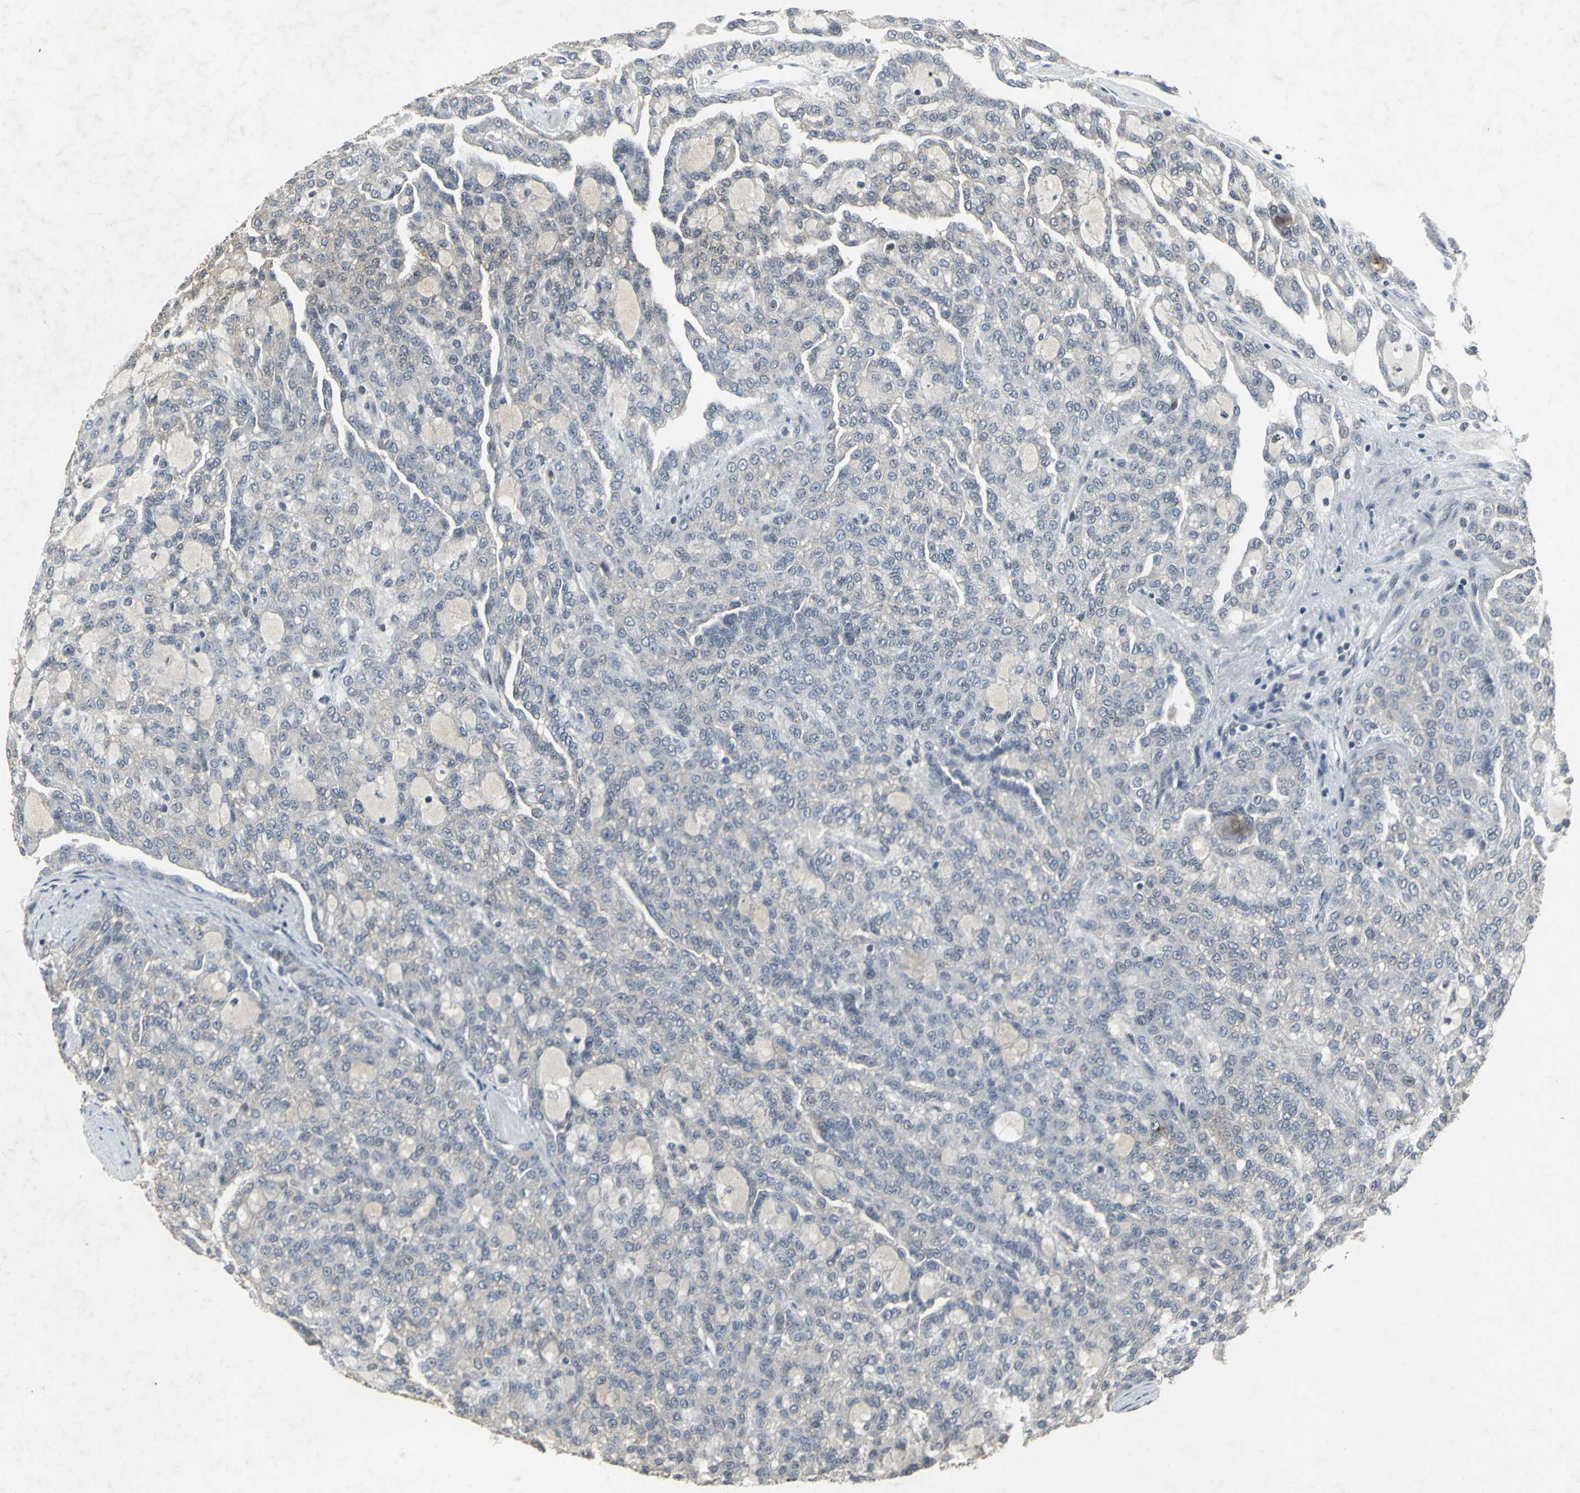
{"staining": {"intensity": "negative", "quantity": "none", "location": "none"}, "tissue": "renal cancer", "cell_type": "Tumor cells", "image_type": "cancer", "snomed": [{"axis": "morphology", "description": "Adenocarcinoma, NOS"}, {"axis": "topography", "description": "Kidney"}], "caption": "Immunohistochemical staining of human adenocarcinoma (renal) shows no significant staining in tumor cells. (Immunohistochemistry (ihc), brightfield microscopy, high magnification).", "gene": "BMP4", "patient": {"sex": "male", "age": 63}}